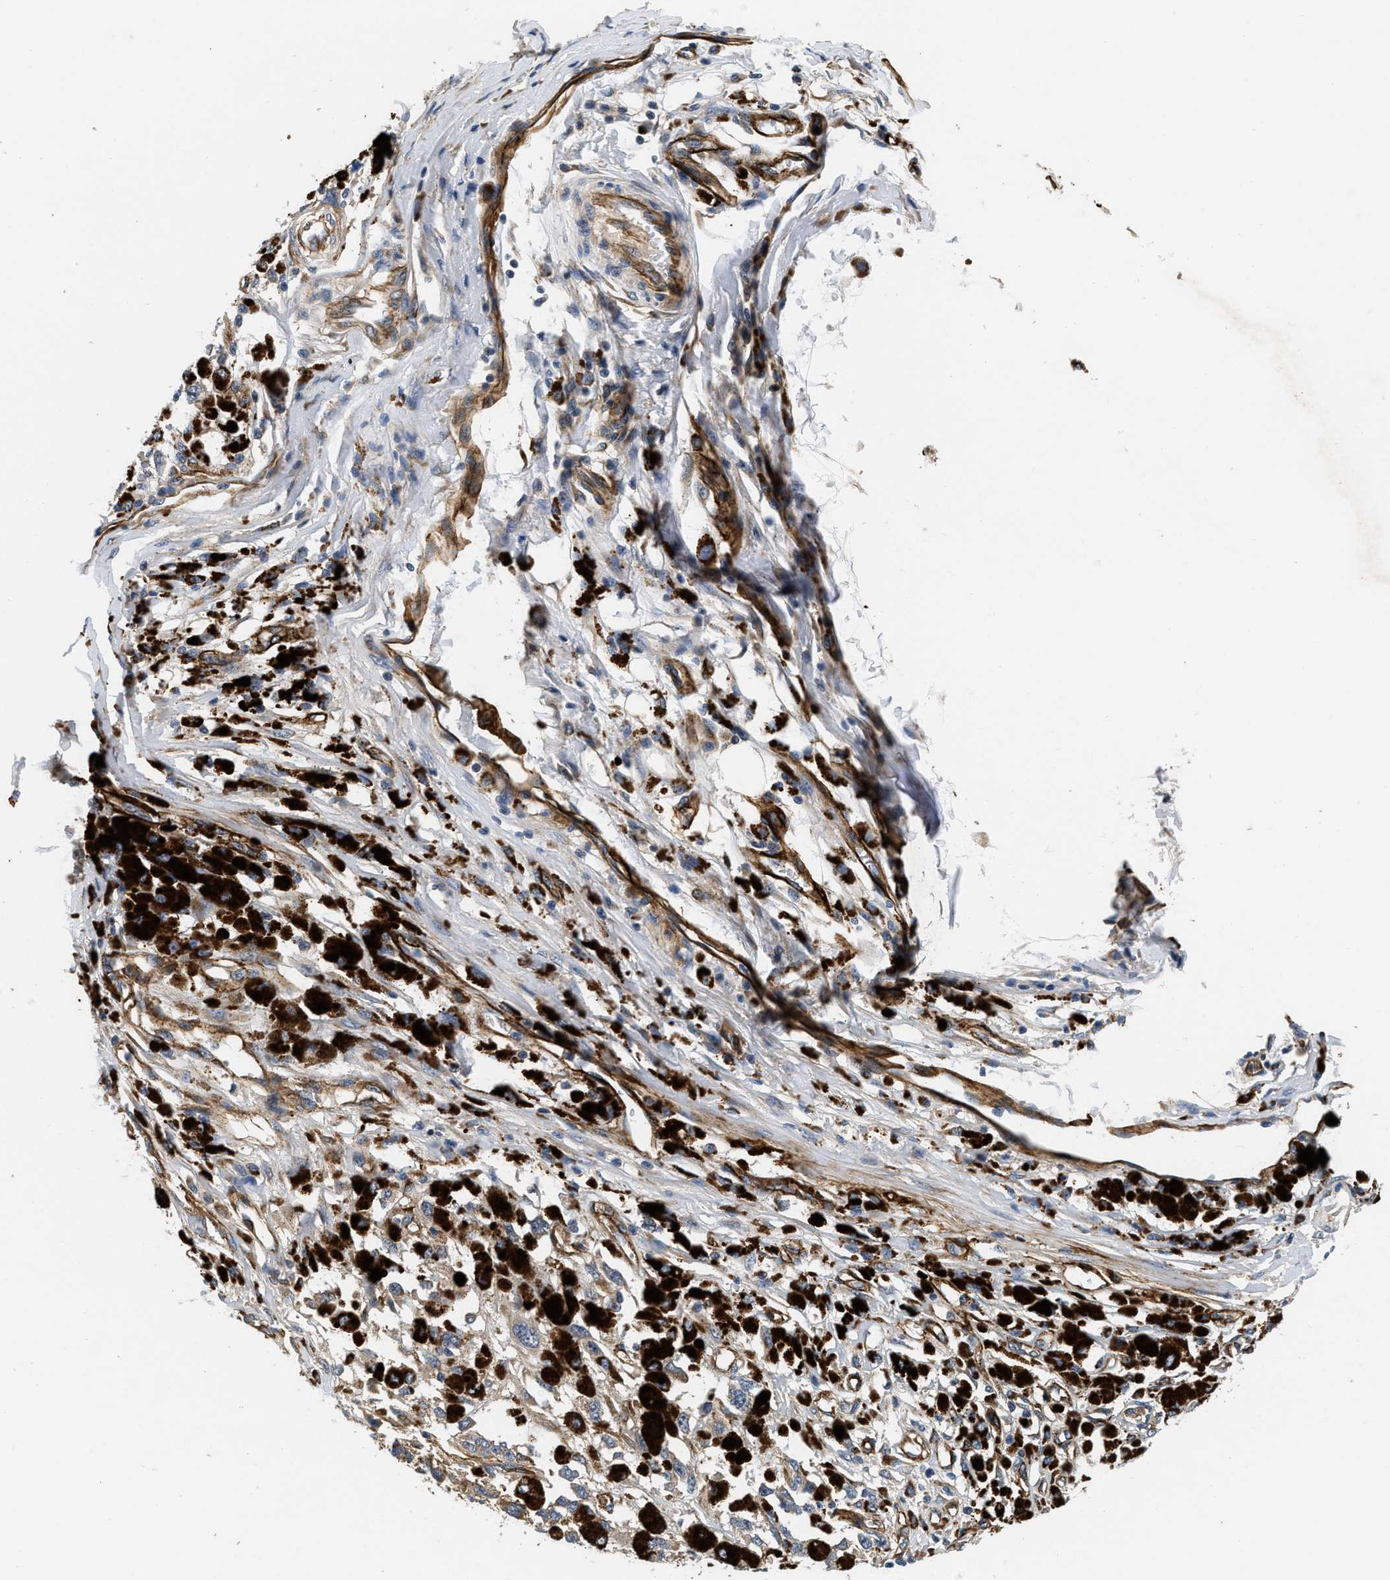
{"staining": {"intensity": "weak", "quantity": ">75%", "location": "cytoplasmic/membranous"}, "tissue": "melanoma", "cell_type": "Tumor cells", "image_type": "cancer", "snomed": [{"axis": "morphology", "description": "Malignant melanoma, Metastatic site"}, {"axis": "topography", "description": "Lymph node"}], "caption": "Brown immunohistochemical staining in melanoma displays weak cytoplasmic/membranous expression in approximately >75% of tumor cells. (DAB = brown stain, brightfield microscopy at high magnification).", "gene": "NME6", "patient": {"sex": "male", "age": 59}}